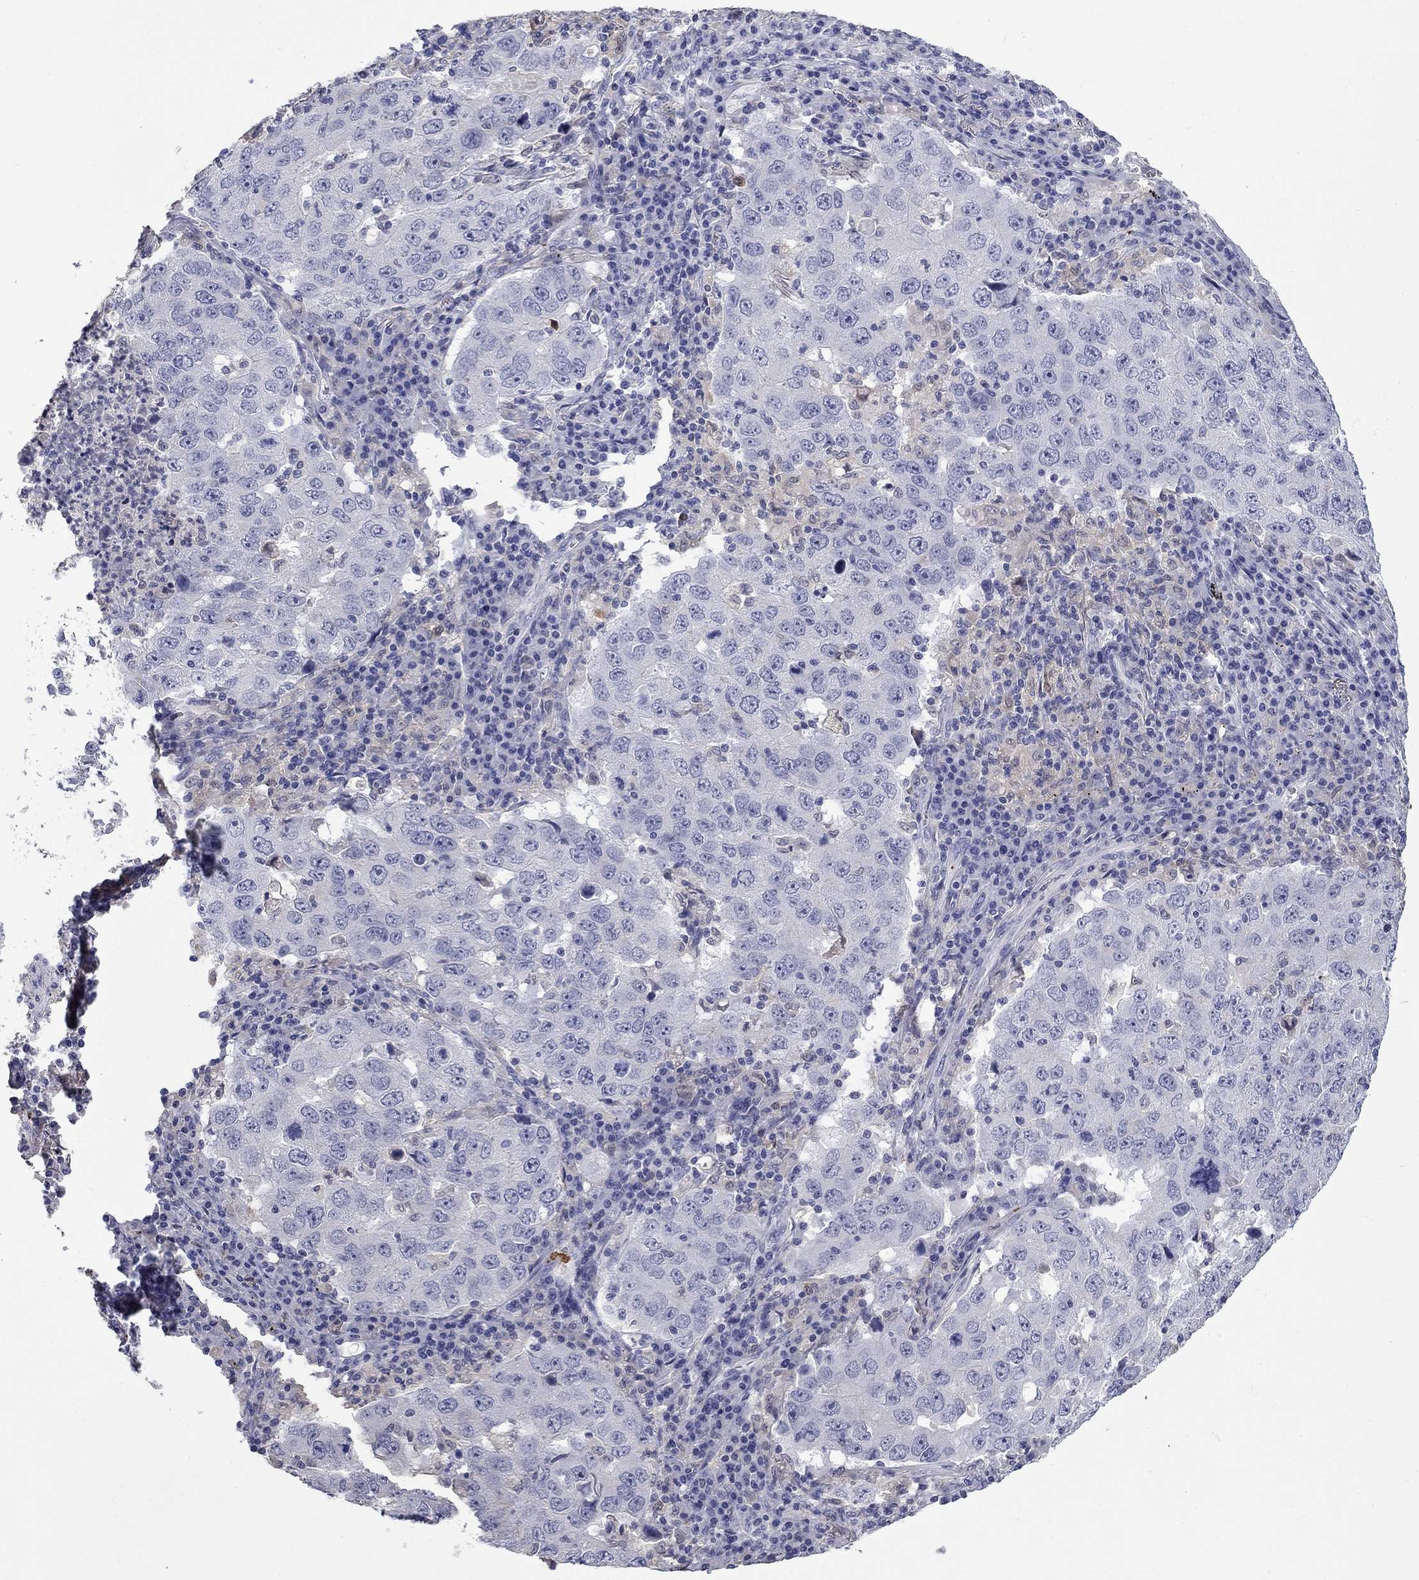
{"staining": {"intensity": "negative", "quantity": "none", "location": "none"}, "tissue": "lung cancer", "cell_type": "Tumor cells", "image_type": "cancer", "snomed": [{"axis": "morphology", "description": "Adenocarcinoma, NOS"}, {"axis": "topography", "description": "Lung"}], "caption": "This is an IHC photomicrograph of lung adenocarcinoma. There is no staining in tumor cells.", "gene": "PLEK", "patient": {"sex": "male", "age": 73}}